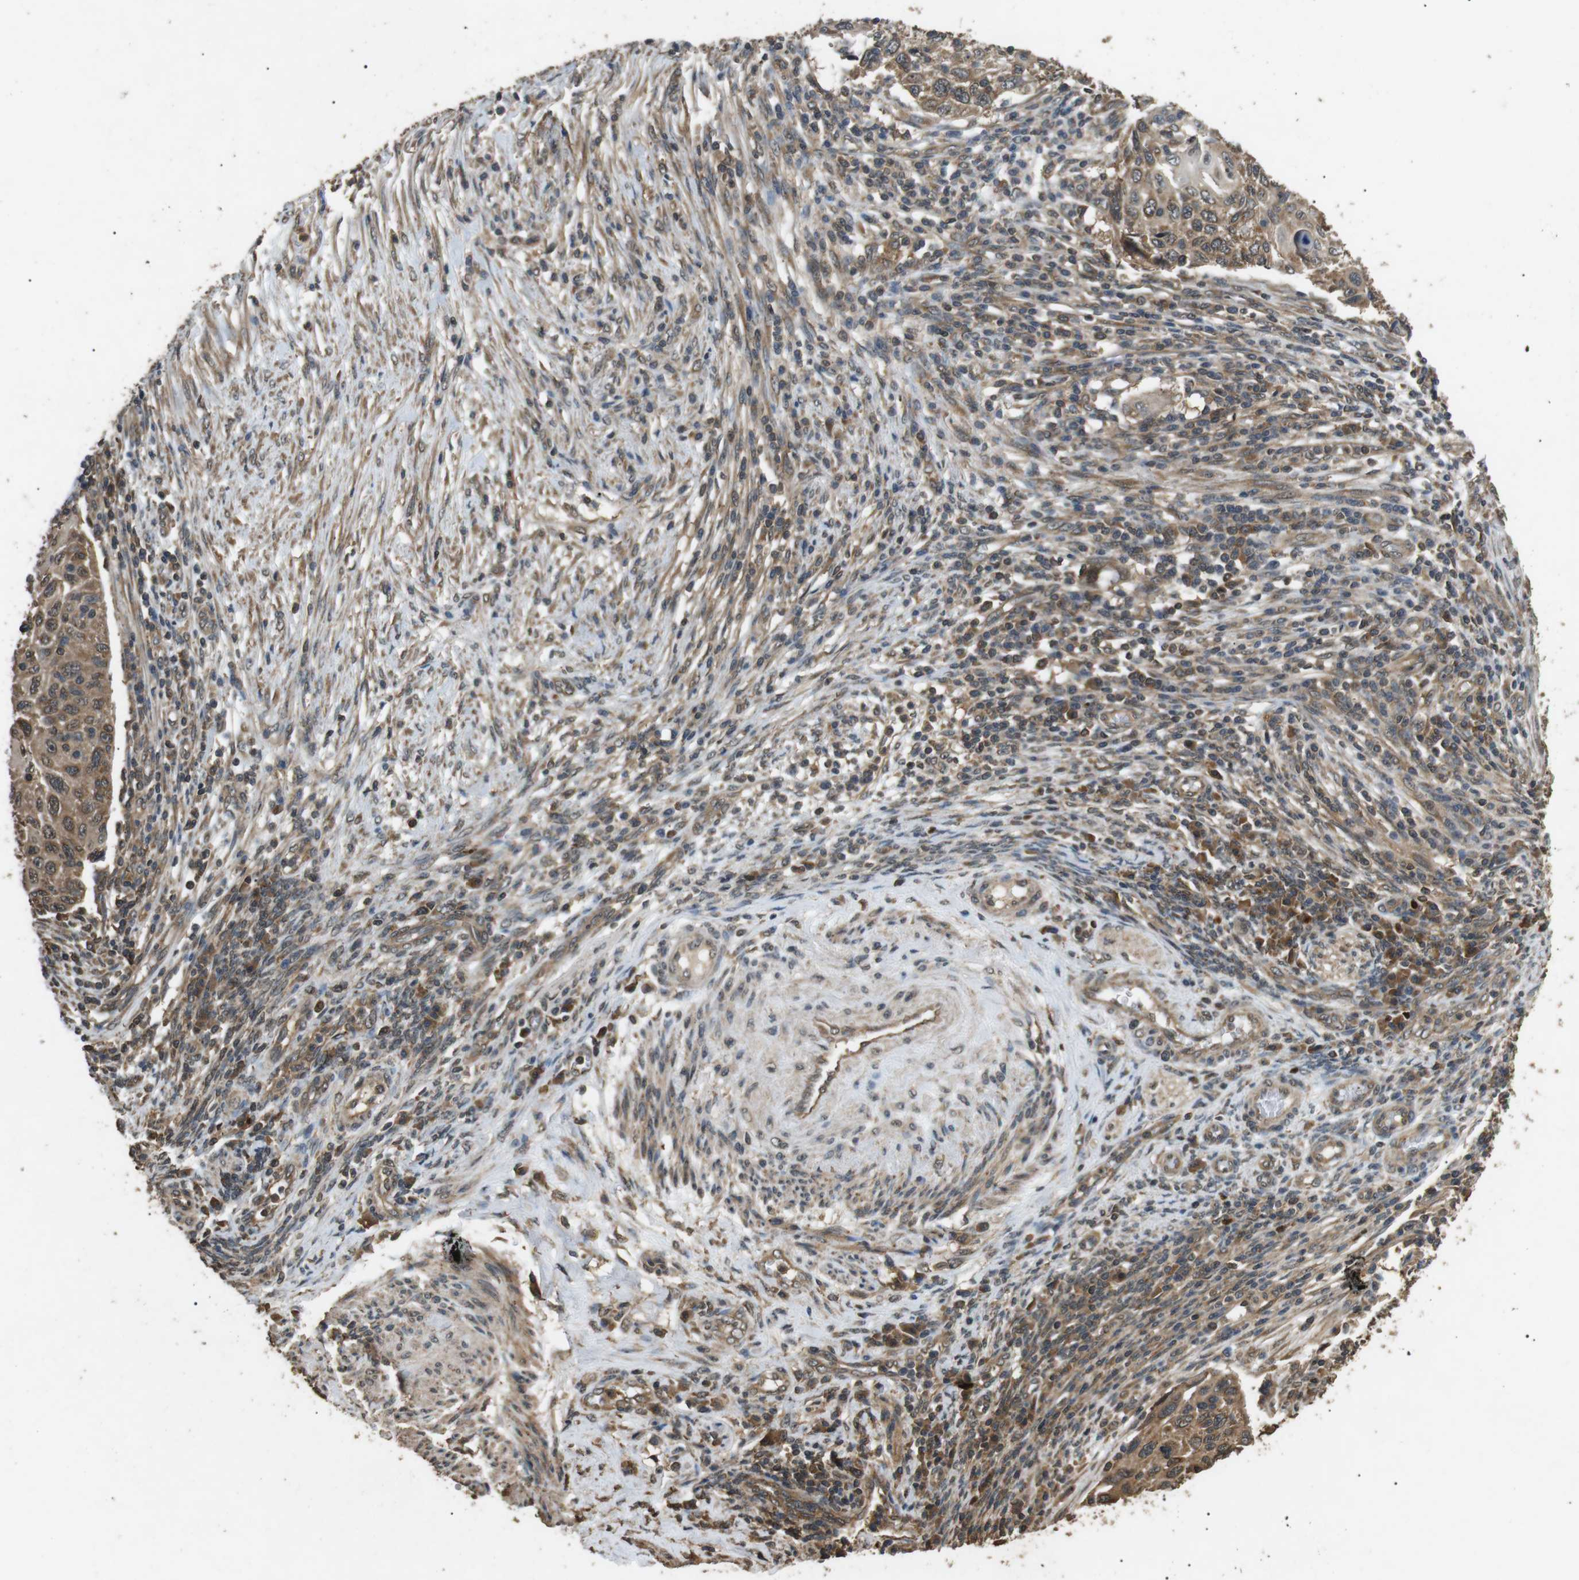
{"staining": {"intensity": "moderate", "quantity": ">75%", "location": "cytoplasmic/membranous"}, "tissue": "cervical cancer", "cell_type": "Tumor cells", "image_type": "cancer", "snomed": [{"axis": "morphology", "description": "Squamous cell carcinoma, NOS"}, {"axis": "topography", "description": "Cervix"}], "caption": "Protein staining displays moderate cytoplasmic/membranous staining in about >75% of tumor cells in squamous cell carcinoma (cervical).", "gene": "TBC1D15", "patient": {"sex": "female", "age": 70}}